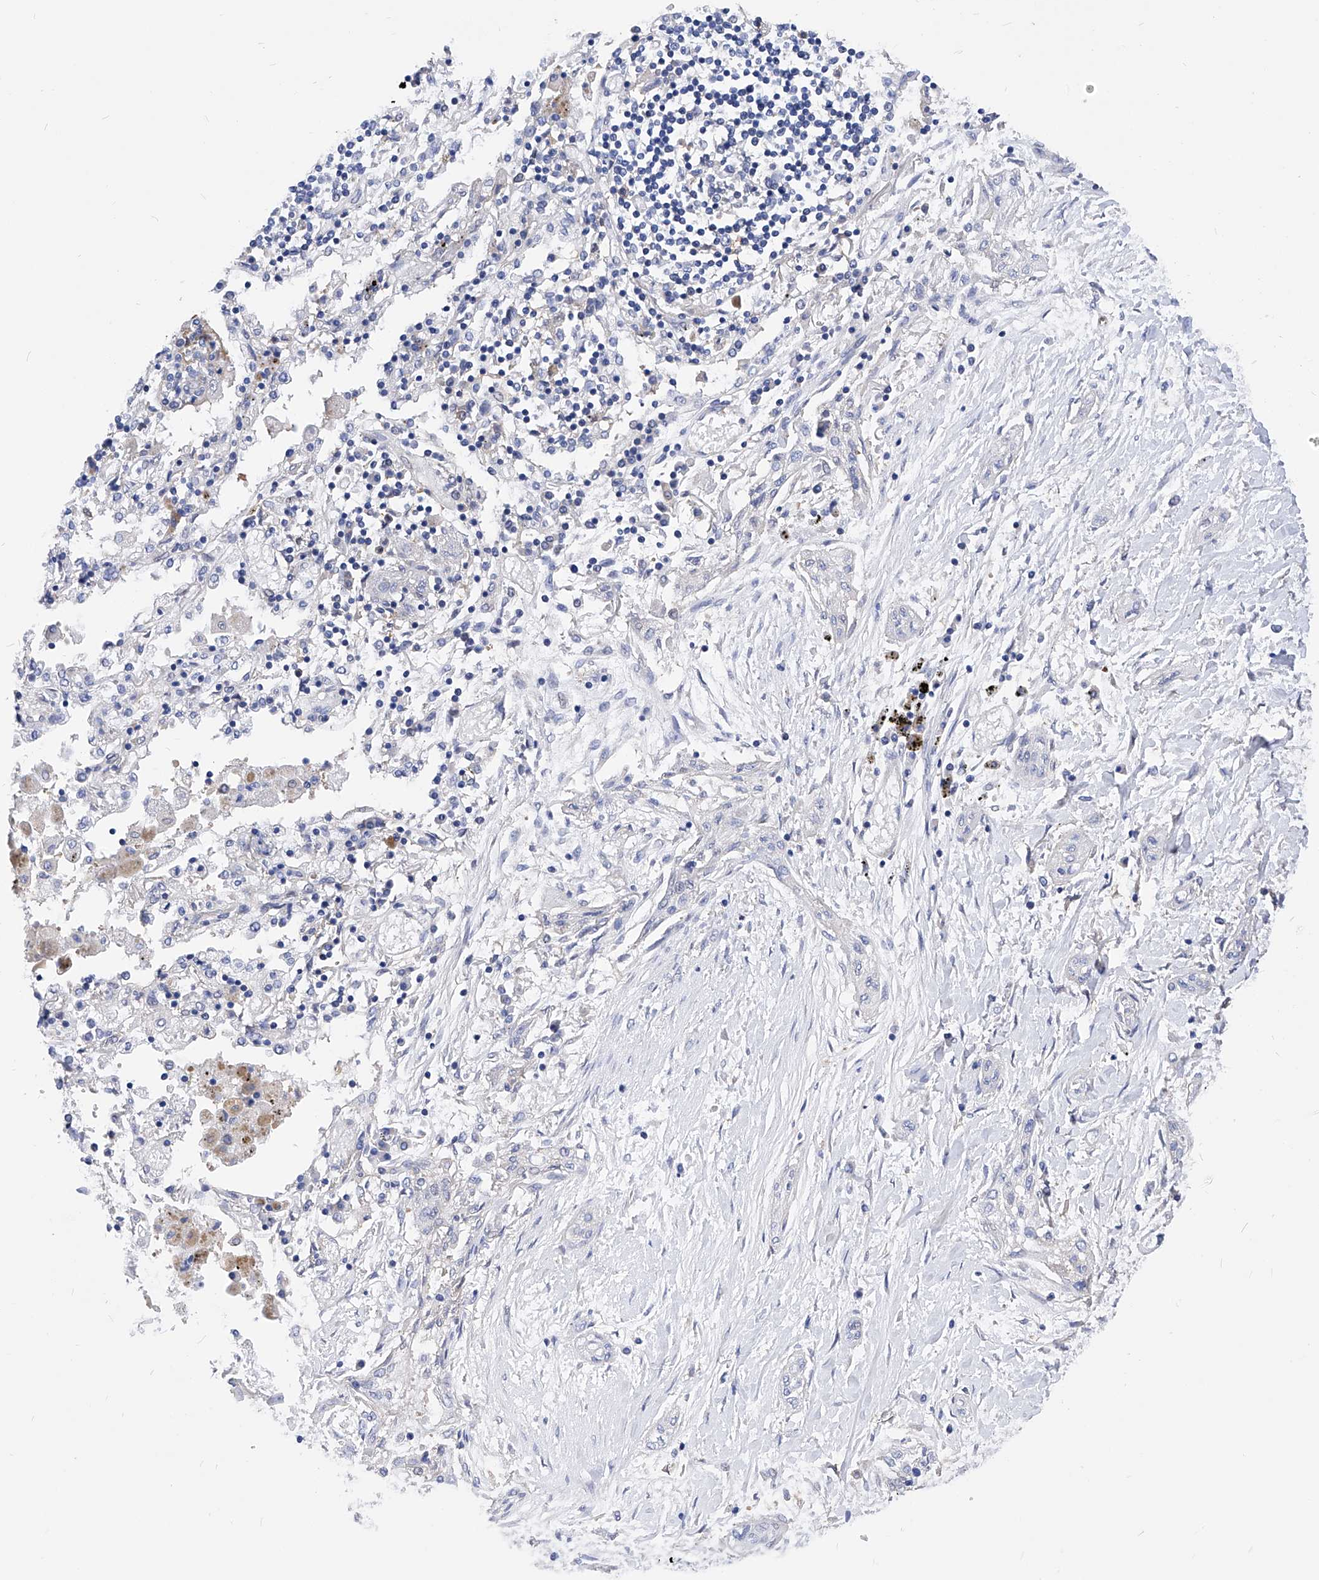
{"staining": {"intensity": "negative", "quantity": "none", "location": "none"}, "tissue": "lung cancer", "cell_type": "Tumor cells", "image_type": "cancer", "snomed": [{"axis": "morphology", "description": "Squamous cell carcinoma, NOS"}, {"axis": "topography", "description": "Lung"}], "caption": "There is no significant positivity in tumor cells of lung squamous cell carcinoma.", "gene": "XPNPEP1", "patient": {"sex": "female", "age": 47}}